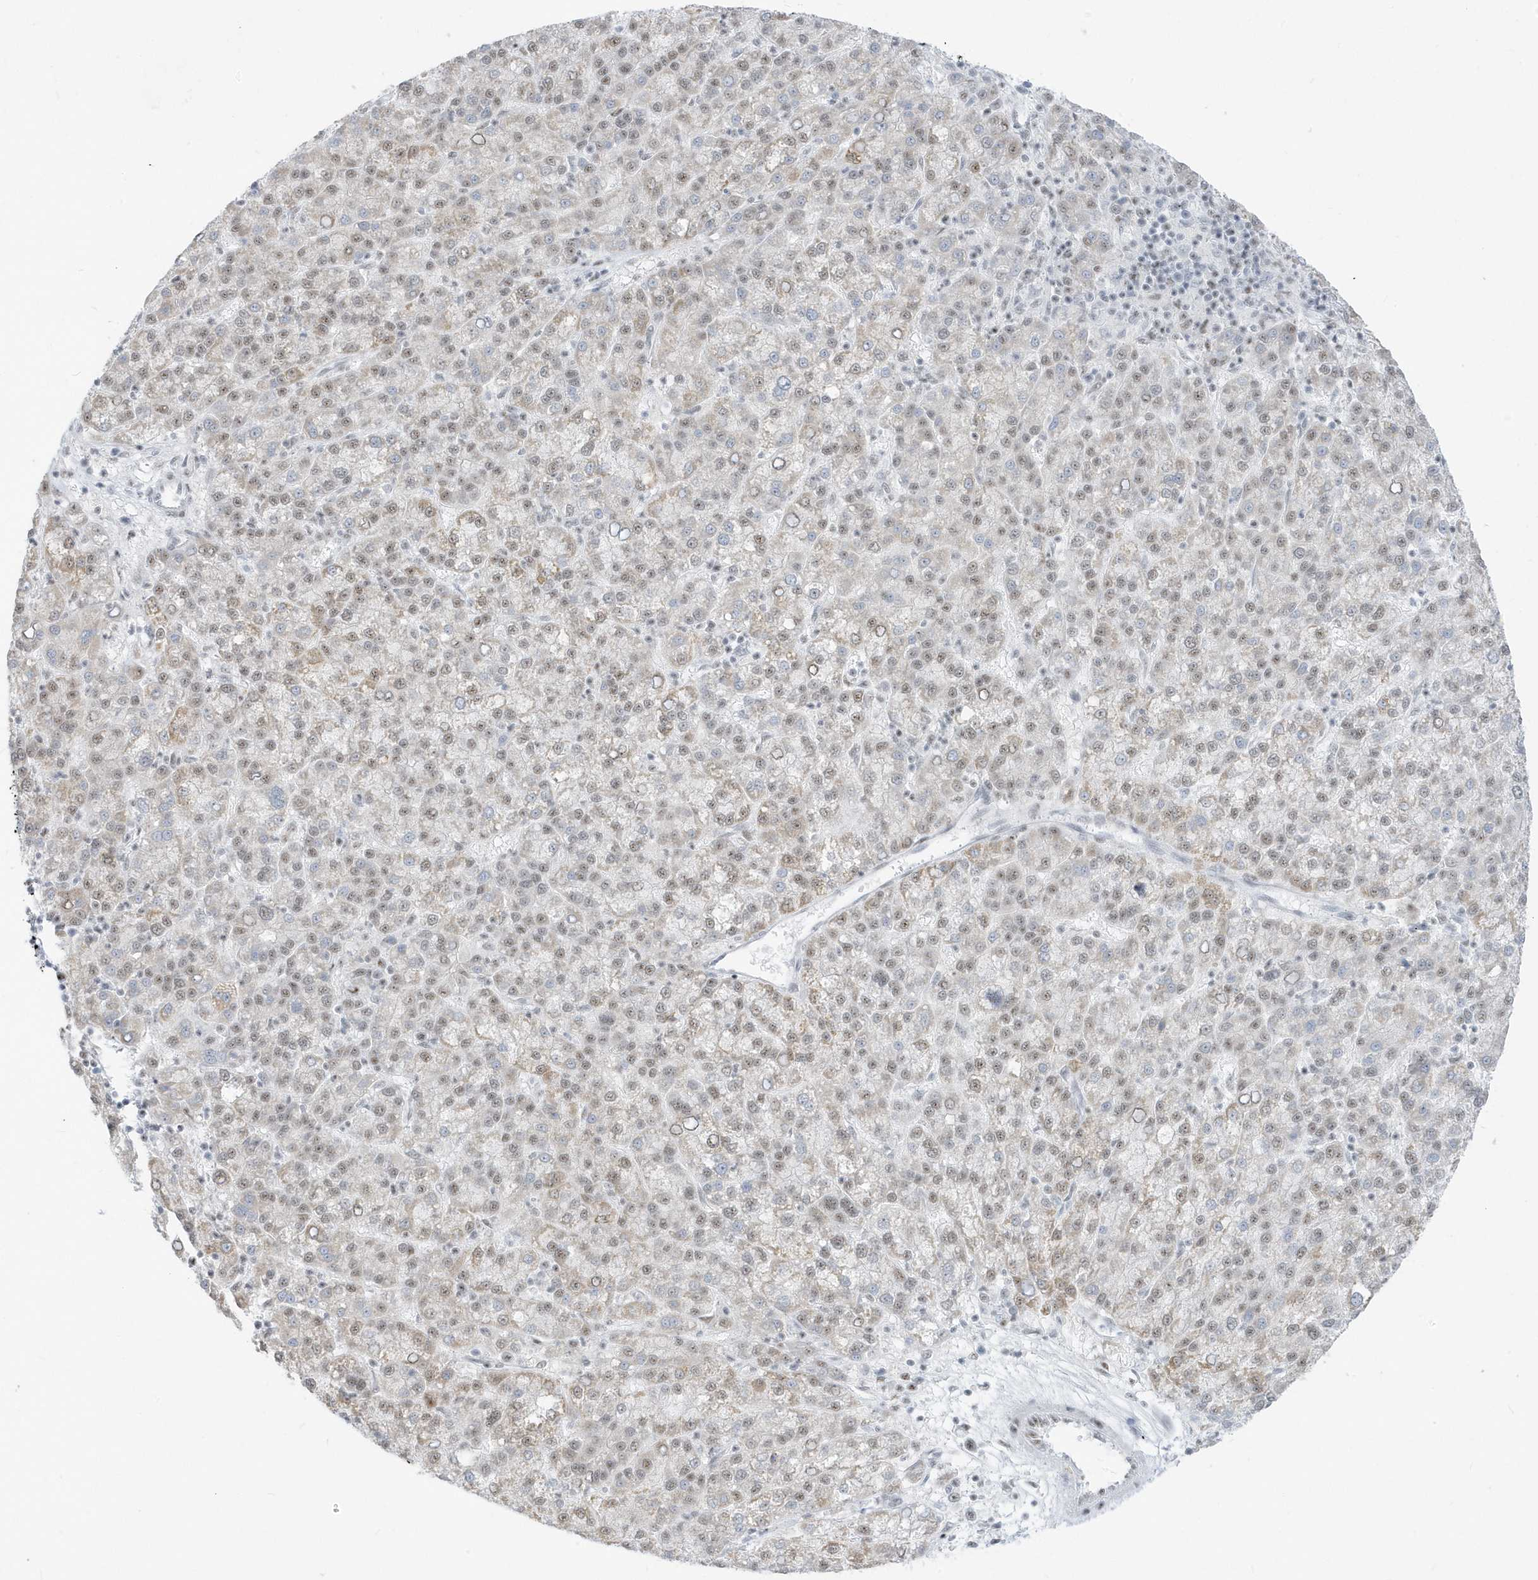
{"staining": {"intensity": "weak", "quantity": ">75%", "location": "nuclear"}, "tissue": "liver cancer", "cell_type": "Tumor cells", "image_type": "cancer", "snomed": [{"axis": "morphology", "description": "Carcinoma, Hepatocellular, NOS"}, {"axis": "topography", "description": "Liver"}], "caption": "DAB immunohistochemical staining of human liver cancer (hepatocellular carcinoma) displays weak nuclear protein positivity in about >75% of tumor cells.", "gene": "PLEKHN1", "patient": {"sex": "female", "age": 58}}